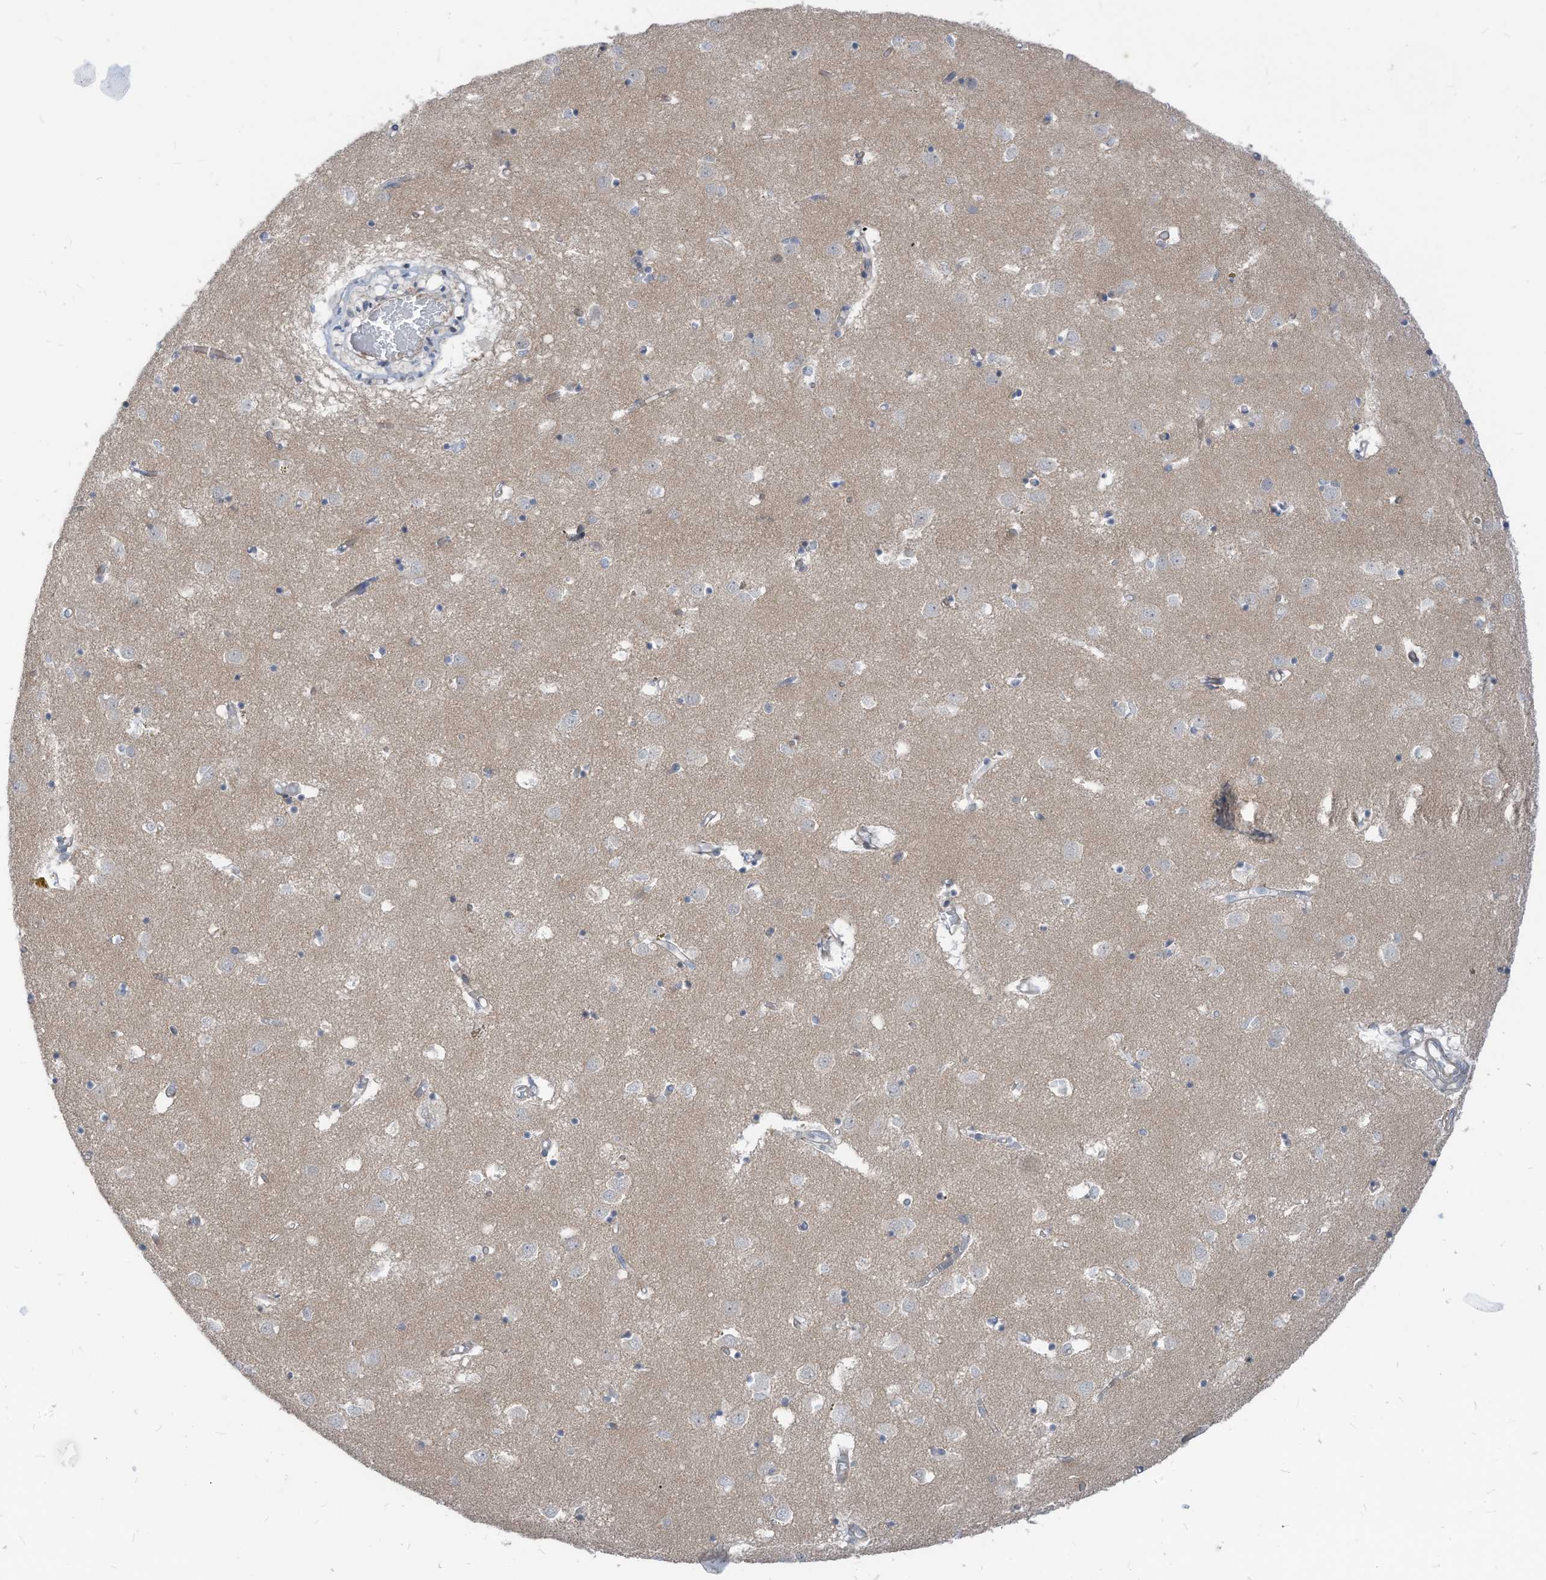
{"staining": {"intensity": "negative", "quantity": "none", "location": "none"}, "tissue": "caudate", "cell_type": "Glial cells", "image_type": "normal", "snomed": [{"axis": "morphology", "description": "Normal tissue, NOS"}, {"axis": "topography", "description": "Lateral ventricle wall"}], "caption": "IHC photomicrograph of unremarkable human caudate stained for a protein (brown), which reveals no staining in glial cells.", "gene": "GPATCH3", "patient": {"sex": "male", "age": 70}}